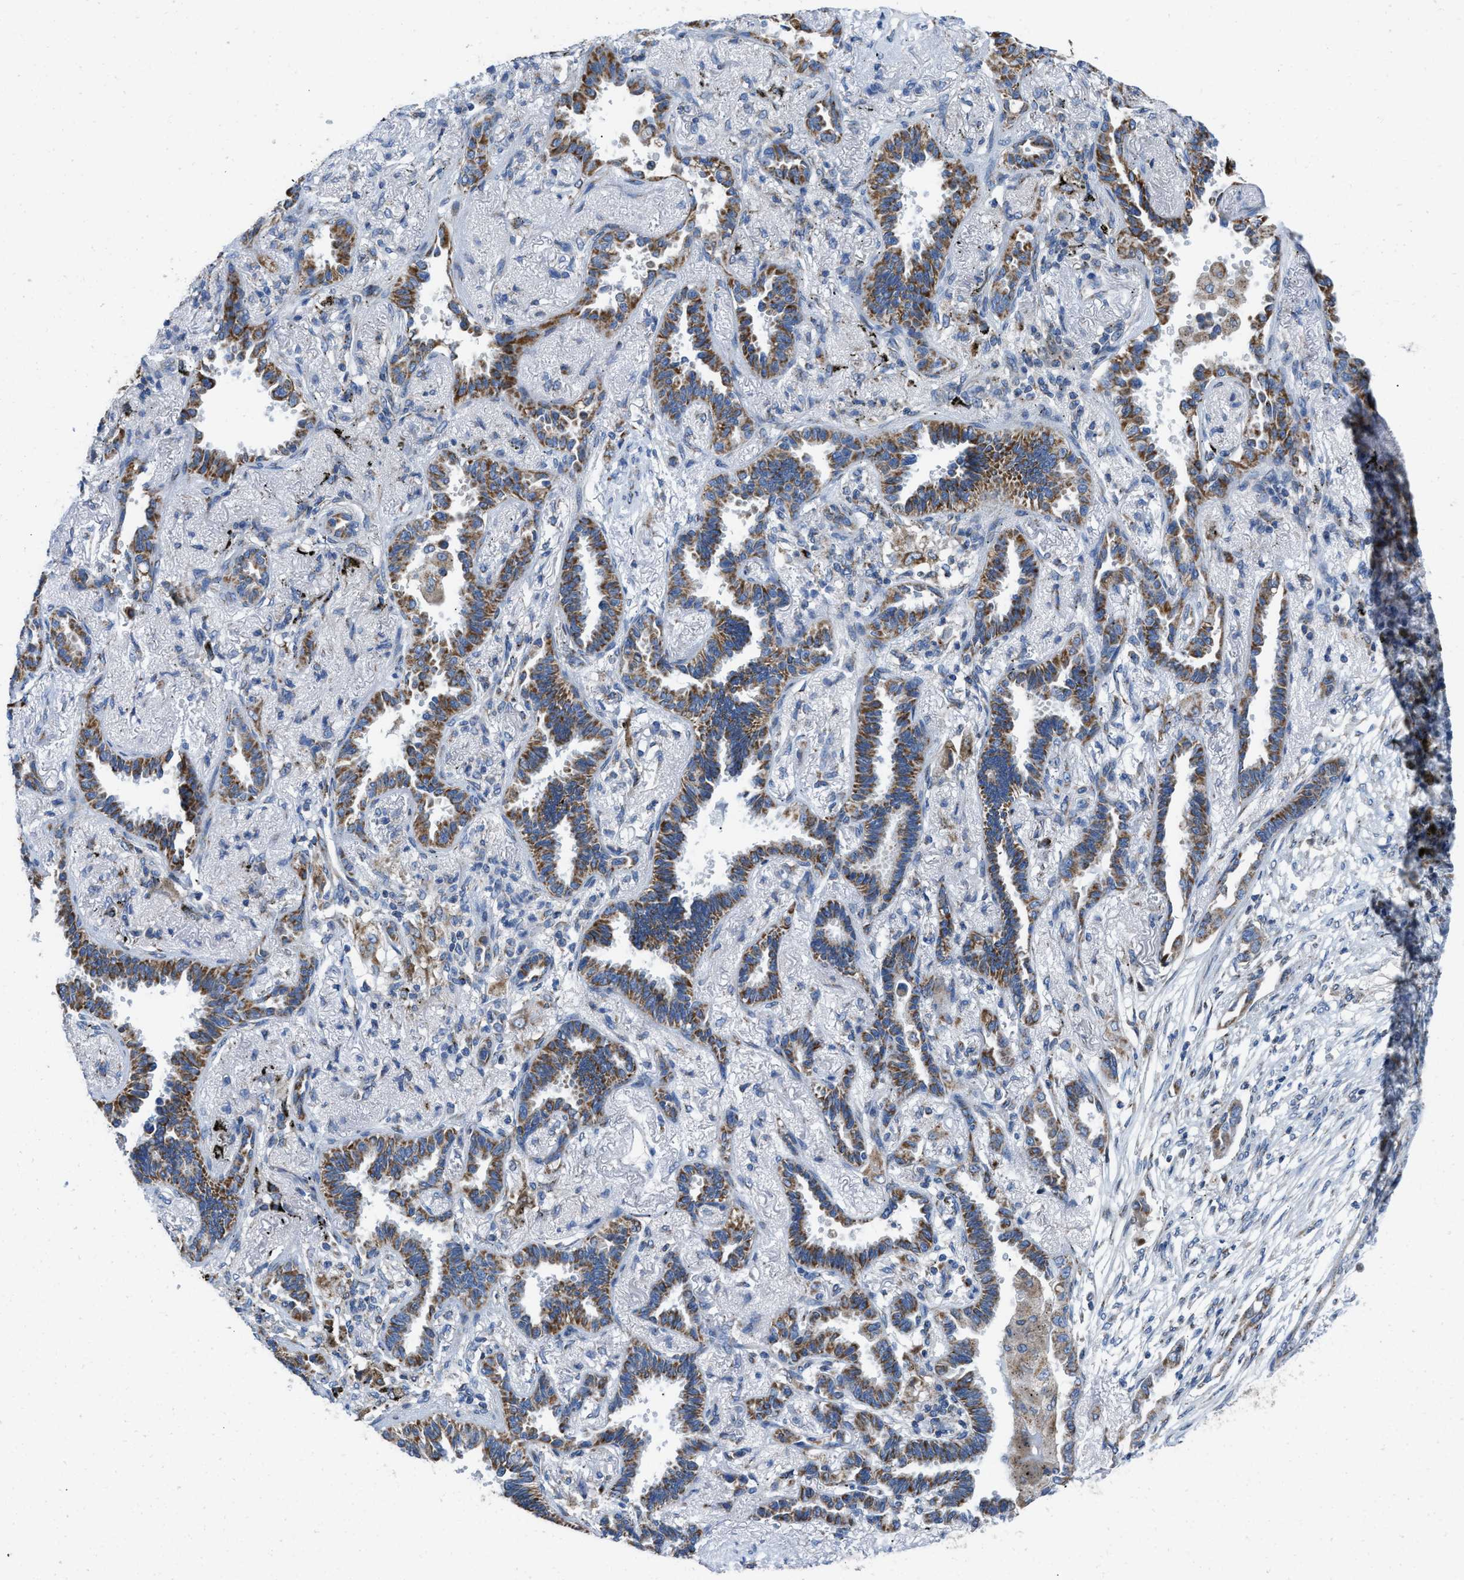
{"staining": {"intensity": "strong", "quantity": ">75%", "location": "cytoplasmic/membranous"}, "tissue": "lung cancer", "cell_type": "Tumor cells", "image_type": "cancer", "snomed": [{"axis": "morphology", "description": "Adenocarcinoma, NOS"}, {"axis": "topography", "description": "Lung"}], "caption": "A histopathology image of lung cancer (adenocarcinoma) stained for a protein displays strong cytoplasmic/membranous brown staining in tumor cells.", "gene": "ETFB", "patient": {"sex": "male", "age": 59}}